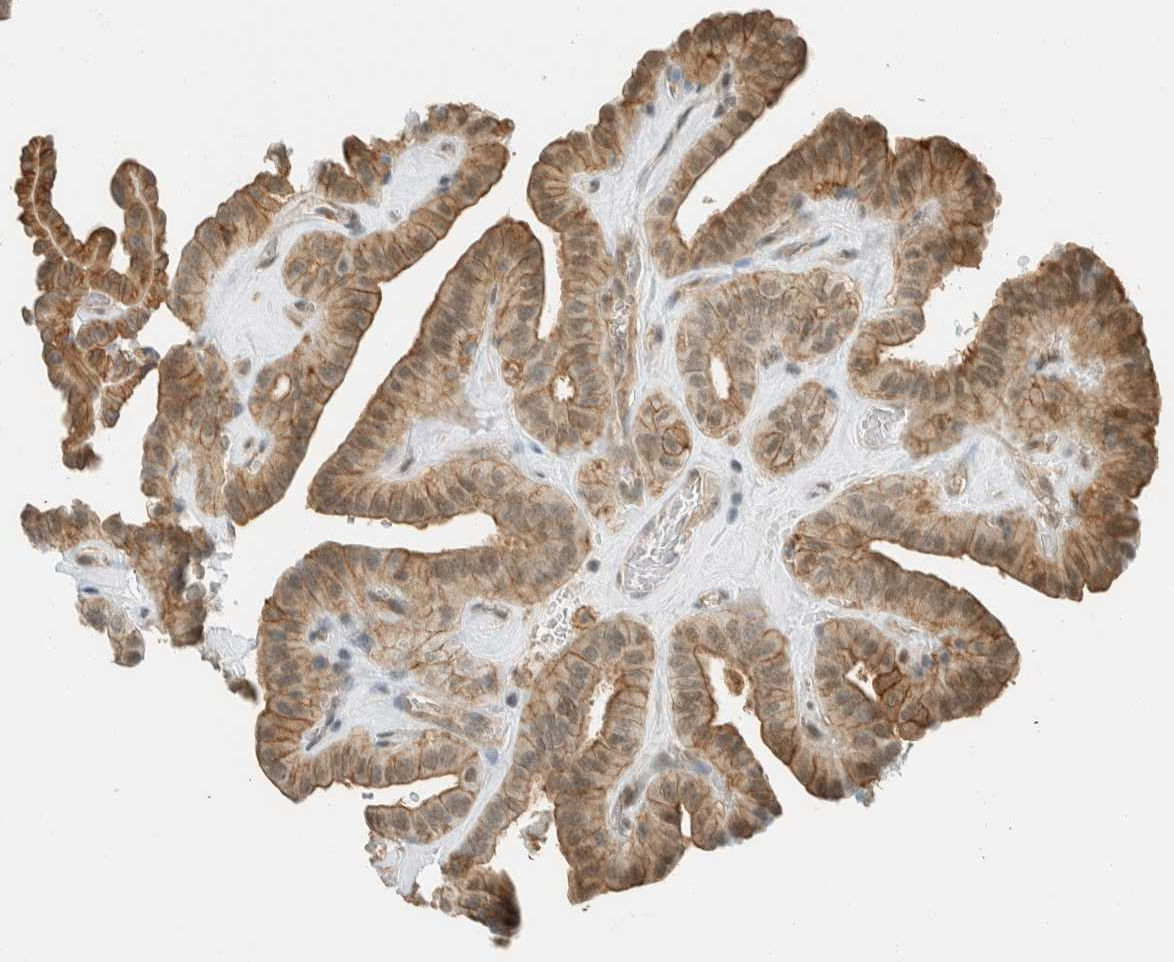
{"staining": {"intensity": "moderate", "quantity": ">75%", "location": "cytoplasmic/membranous,nuclear"}, "tissue": "thyroid cancer", "cell_type": "Tumor cells", "image_type": "cancer", "snomed": [{"axis": "morphology", "description": "Papillary adenocarcinoma, NOS"}, {"axis": "topography", "description": "Thyroid gland"}], "caption": "IHC micrograph of neoplastic tissue: human thyroid cancer (papillary adenocarcinoma) stained using immunohistochemistry (IHC) displays medium levels of moderate protein expression localized specifically in the cytoplasmic/membranous and nuclear of tumor cells, appearing as a cytoplasmic/membranous and nuclear brown color.", "gene": "NIBAN2", "patient": {"sex": "male", "age": 77}}